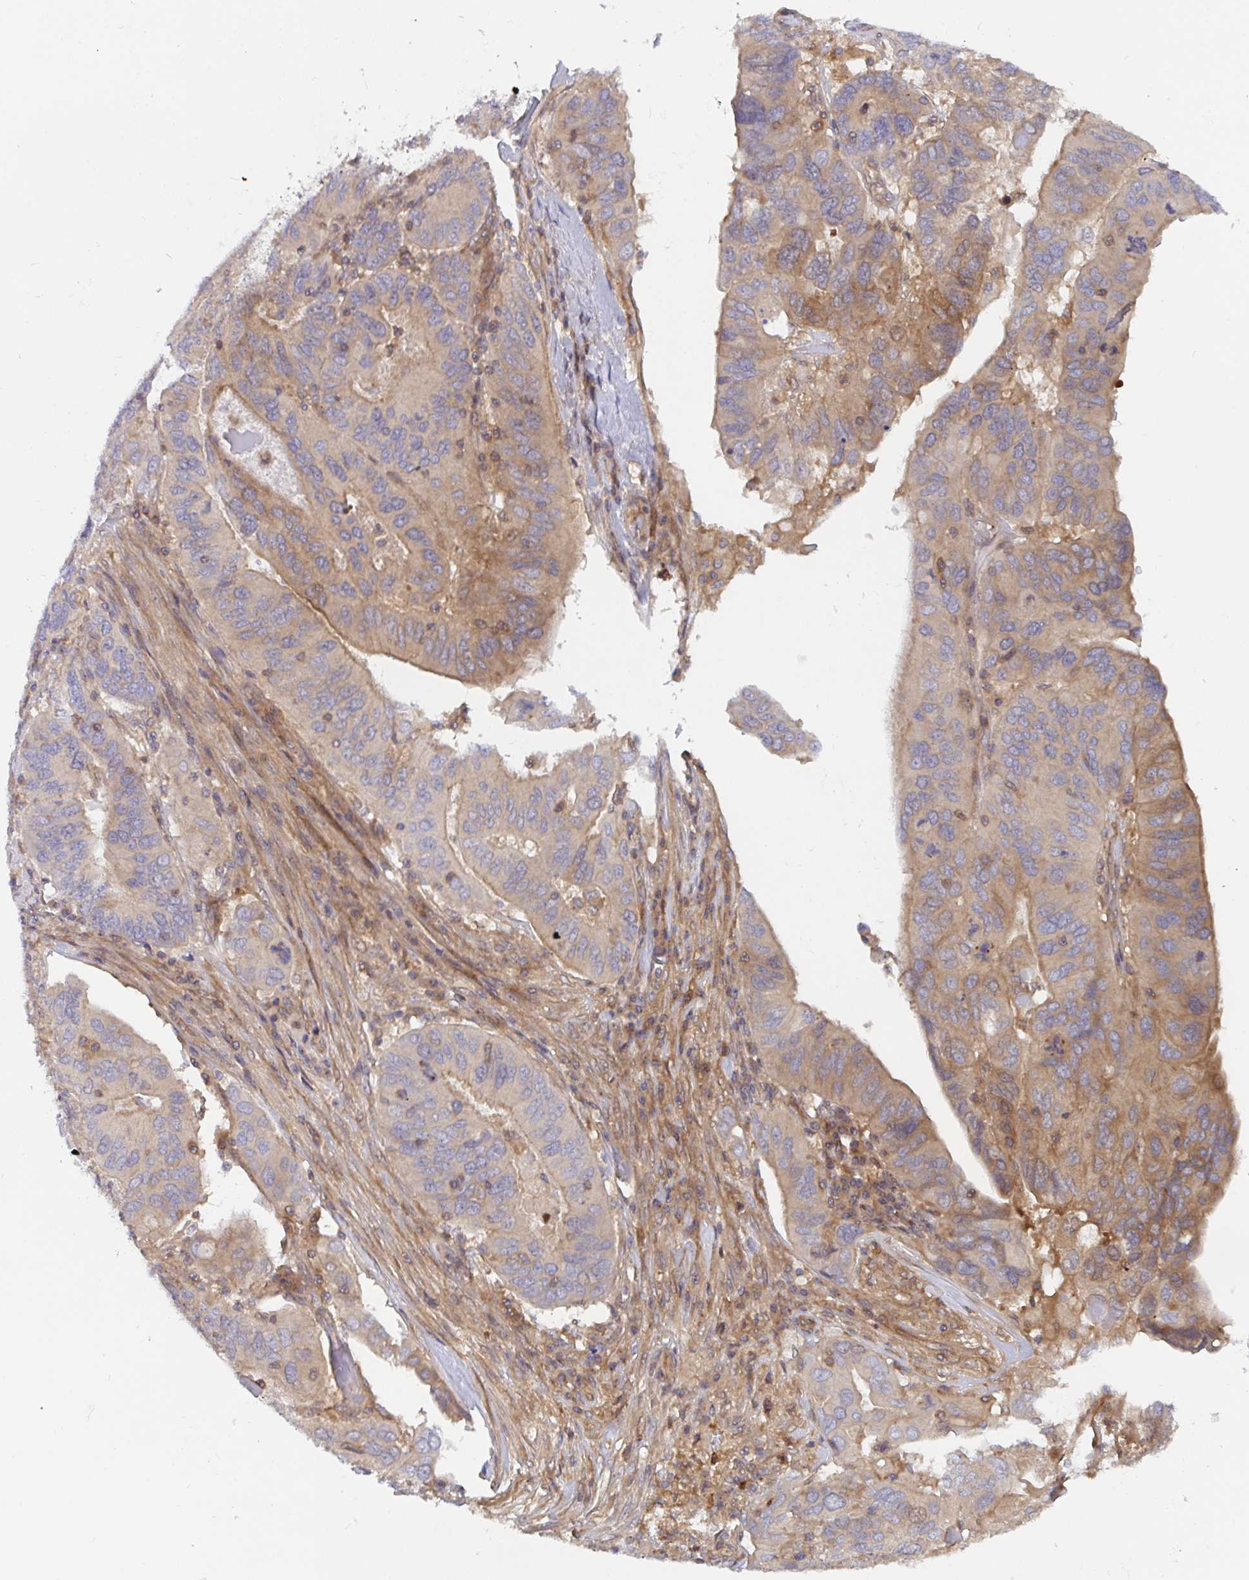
{"staining": {"intensity": "moderate", "quantity": "<25%", "location": "cytoplasmic/membranous"}, "tissue": "ovarian cancer", "cell_type": "Tumor cells", "image_type": "cancer", "snomed": [{"axis": "morphology", "description": "Cystadenocarcinoma, serous, NOS"}, {"axis": "topography", "description": "Ovary"}], "caption": "Immunohistochemical staining of human ovarian serous cystadenocarcinoma demonstrates low levels of moderate cytoplasmic/membranous positivity in approximately <25% of tumor cells.", "gene": "LMNTD2", "patient": {"sex": "female", "age": 79}}